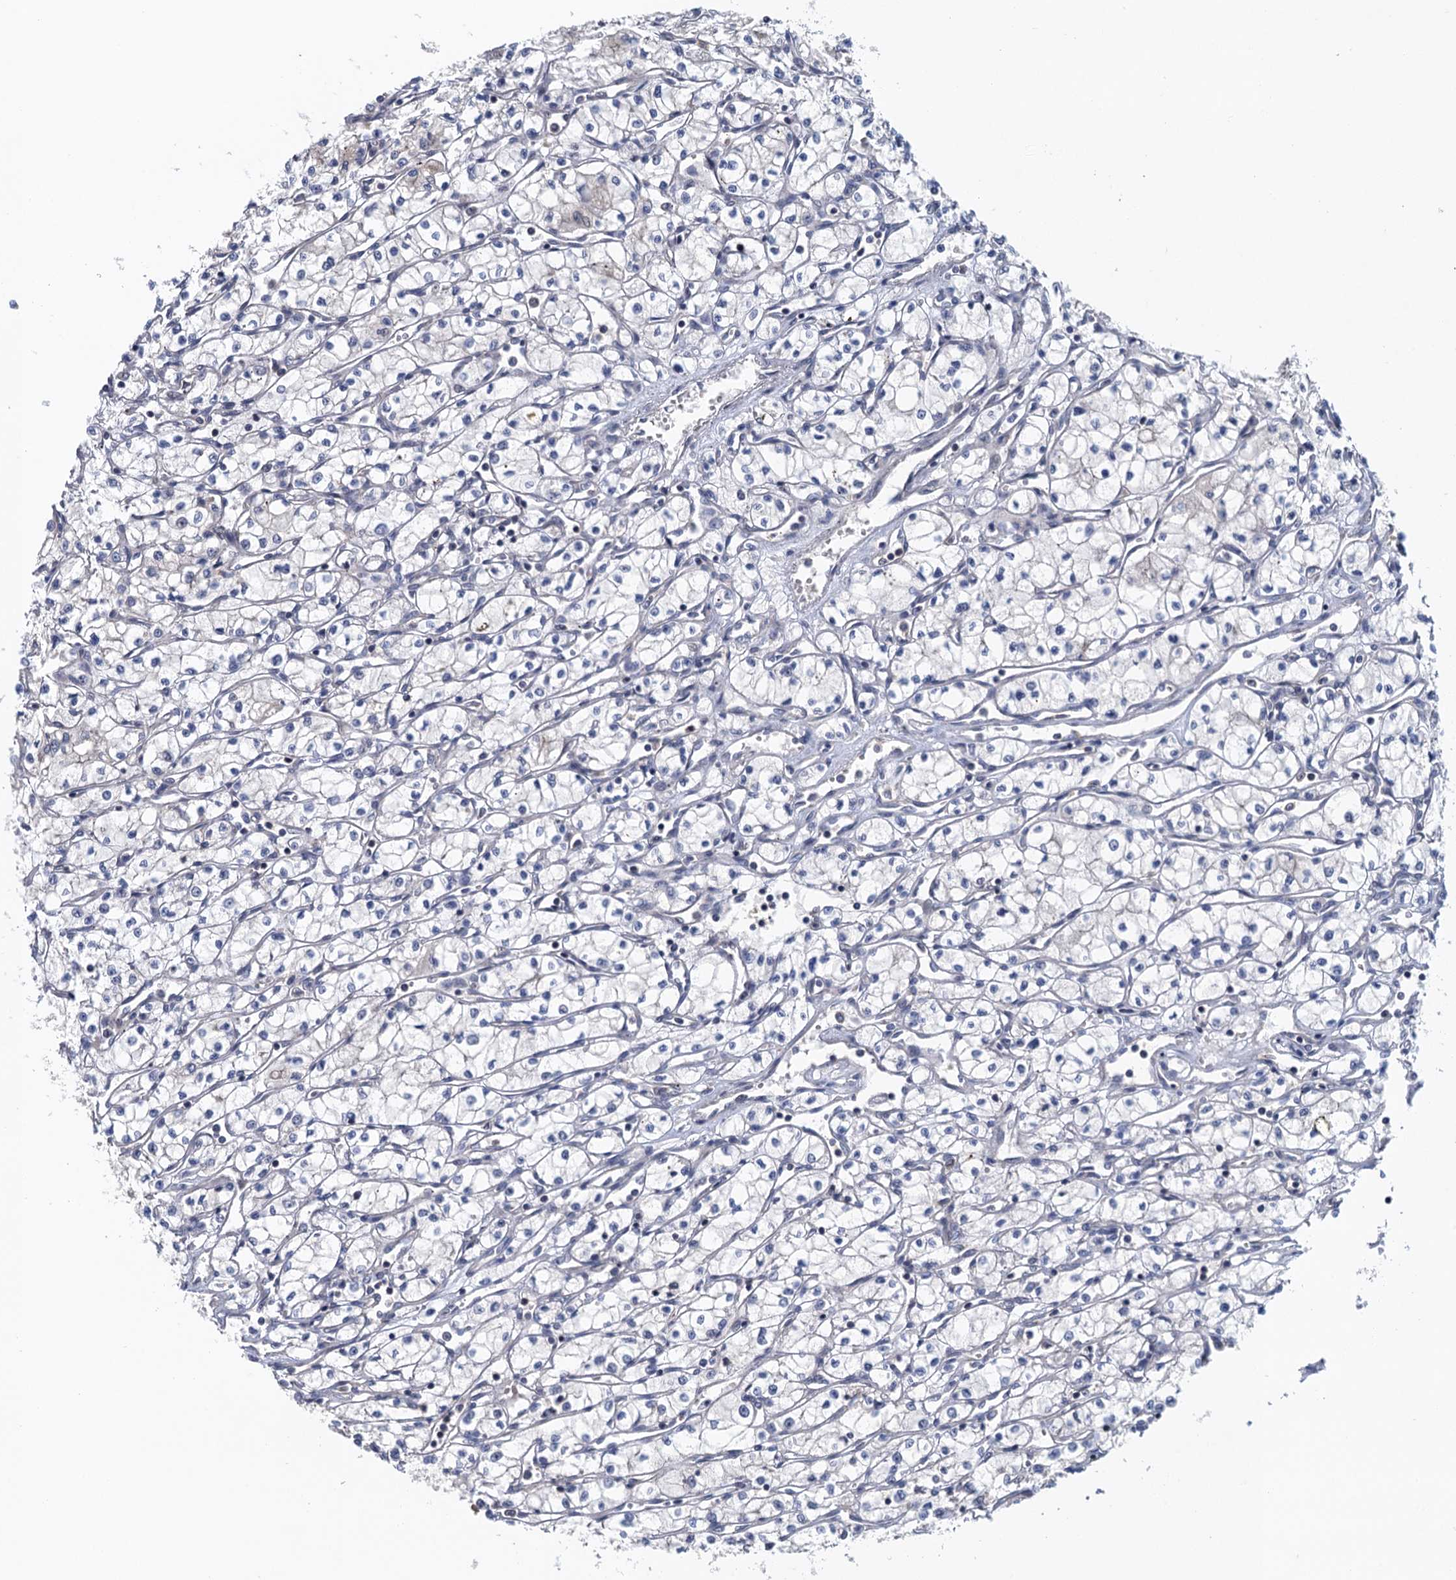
{"staining": {"intensity": "negative", "quantity": "none", "location": "none"}, "tissue": "renal cancer", "cell_type": "Tumor cells", "image_type": "cancer", "snomed": [{"axis": "morphology", "description": "Adenocarcinoma, NOS"}, {"axis": "topography", "description": "Kidney"}], "caption": "This is an immunohistochemistry histopathology image of human renal cancer. There is no positivity in tumor cells.", "gene": "MDM1", "patient": {"sex": "male", "age": 59}}